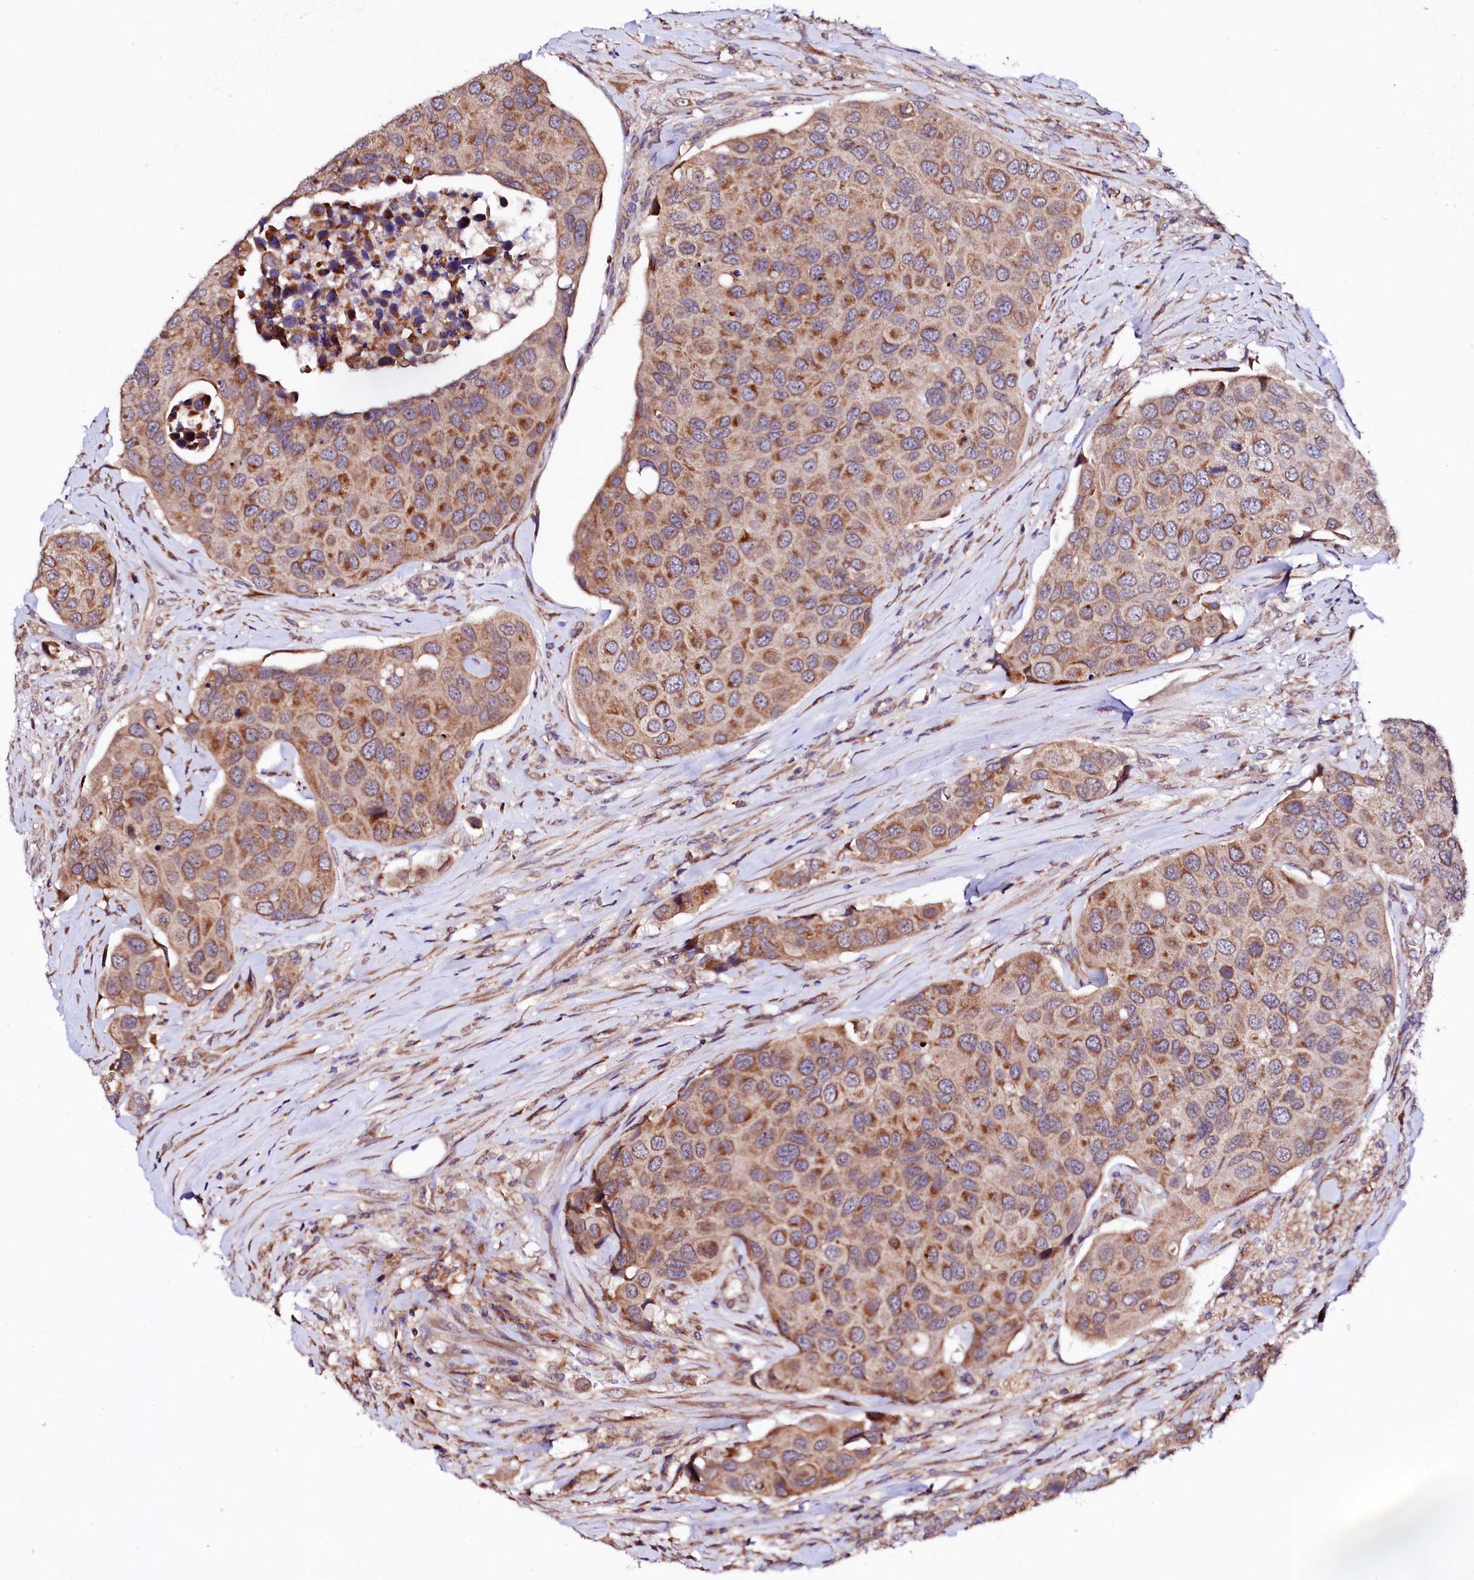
{"staining": {"intensity": "moderate", "quantity": ">75%", "location": "cytoplasmic/membranous"}, "tissue": "urothelial cancer", "cell_type": "Tumor cells", "image_type": "cancer", "snomed": [{"axis": "morphology", "description": "Urothelial carcinoma, High grade"}, {"axis": "topography", "description": "Urinary bladder"}], "caption": "Protein positivity by immunohistochemistry (IHC) exhibits moderate cytoplasmic/membranous staining in about >75% of tumor cells in high-grade urothelial carcinoma. Using DAB (3,3'-diaminobenzidine) (brown) and hematoxylin (blue) stains, captured at high magnification using brightfield microscopy.", "gene": "UBE3C", "patient": {"sex": "male", "age": 74}}